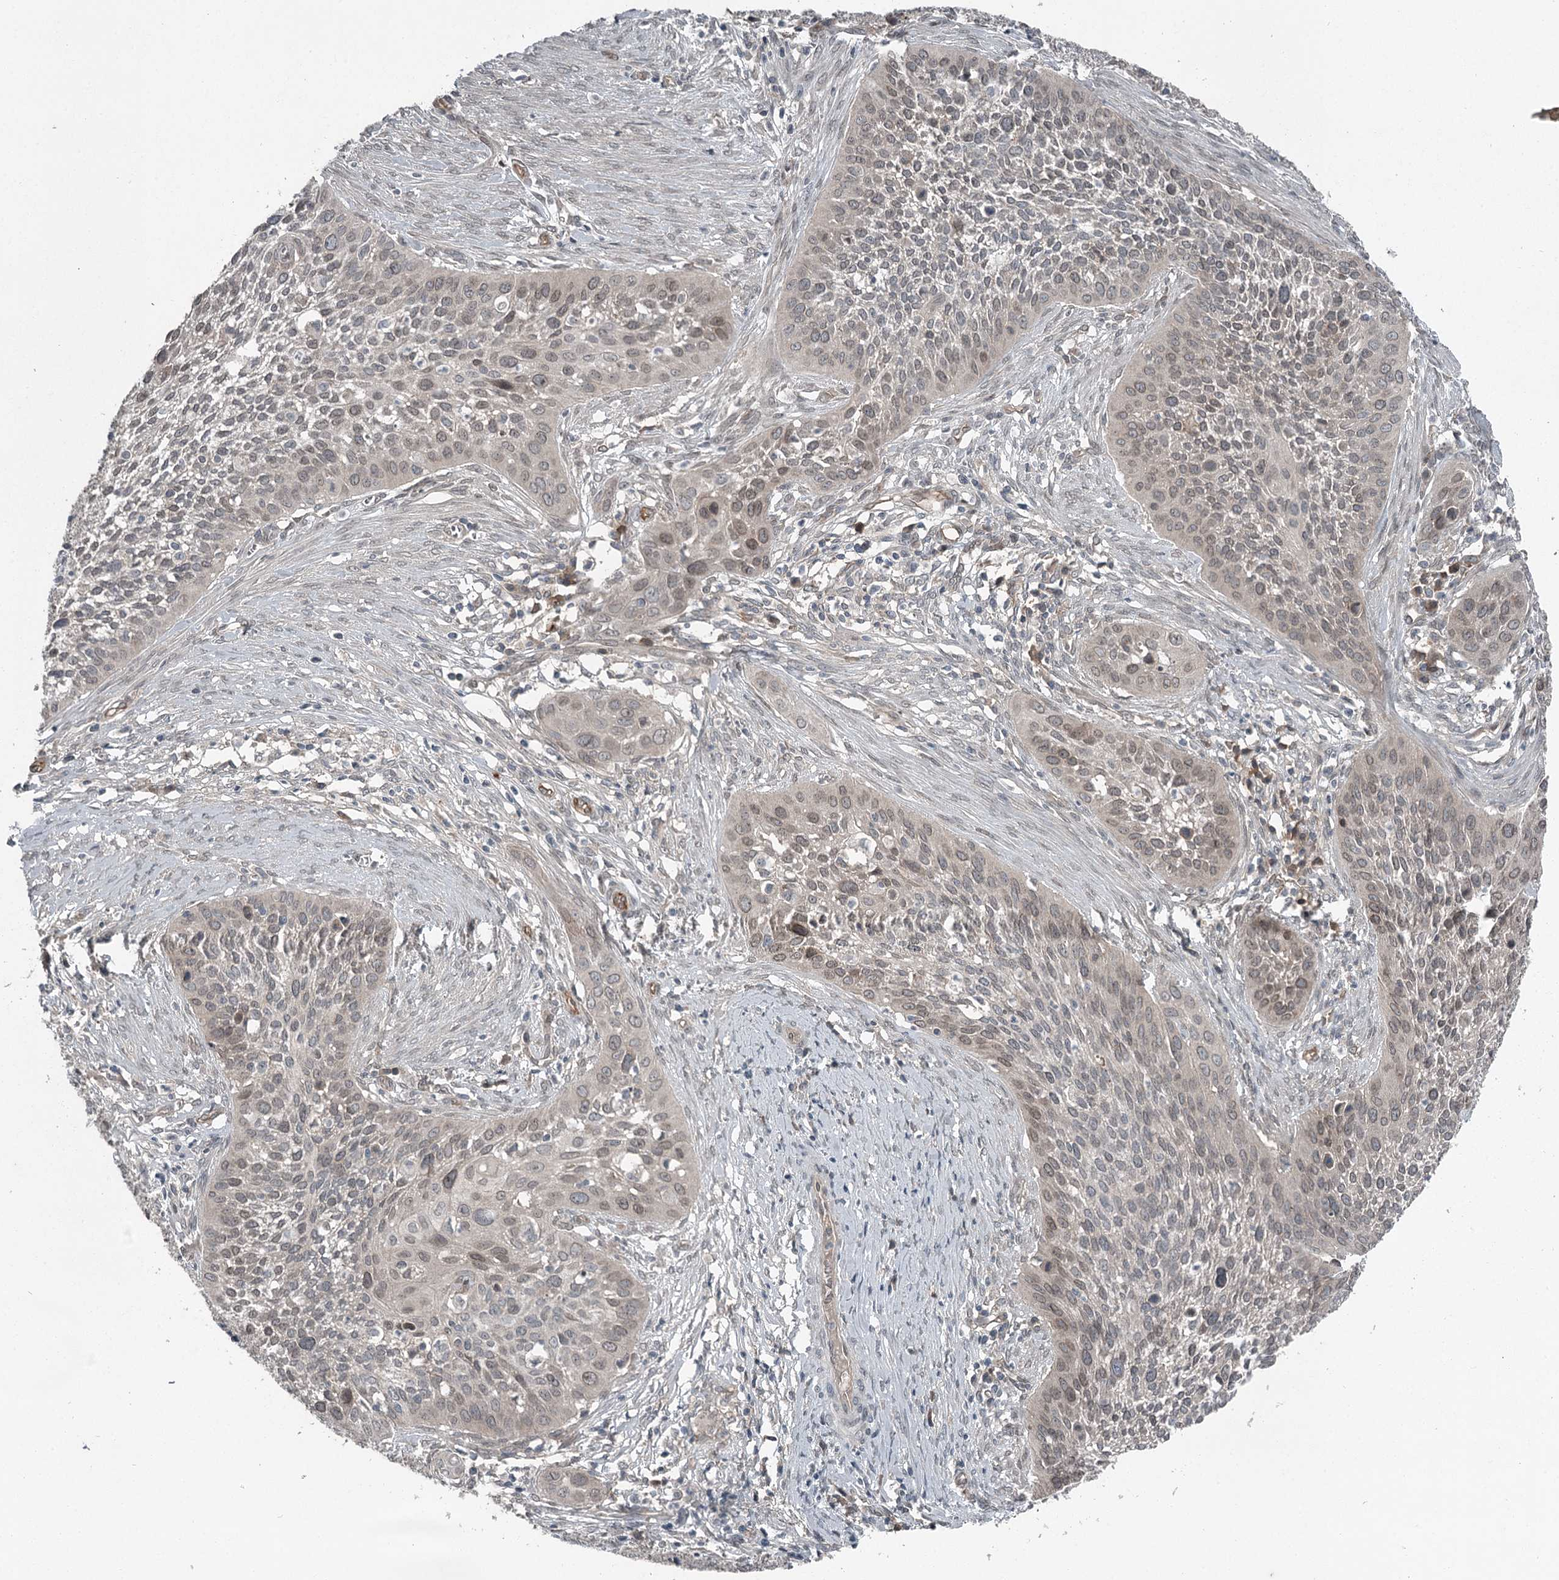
{"staining": {"intensity": "weak", "quantity": "<25%", "location": "nuclear"}, "tissue": "cervical cancer", "cell_type": "Tumor cells", "image_type": "cancer", "snomed": [{"axis": "morphology", "description": "Squamous cell carcinoma, NOS"}, {"axis": "topography", "description": "Cervix"}], "caption": "Tumor cells show no significant expression in cervical squamous cell carcinoma. (DAB (3,3'-diaminobenzidine) immunohistochemistry visualized using brightfield microscopy, high magnification).", "gene": "SLC39A8", "patient": {"sex": "female", "age": 34}}